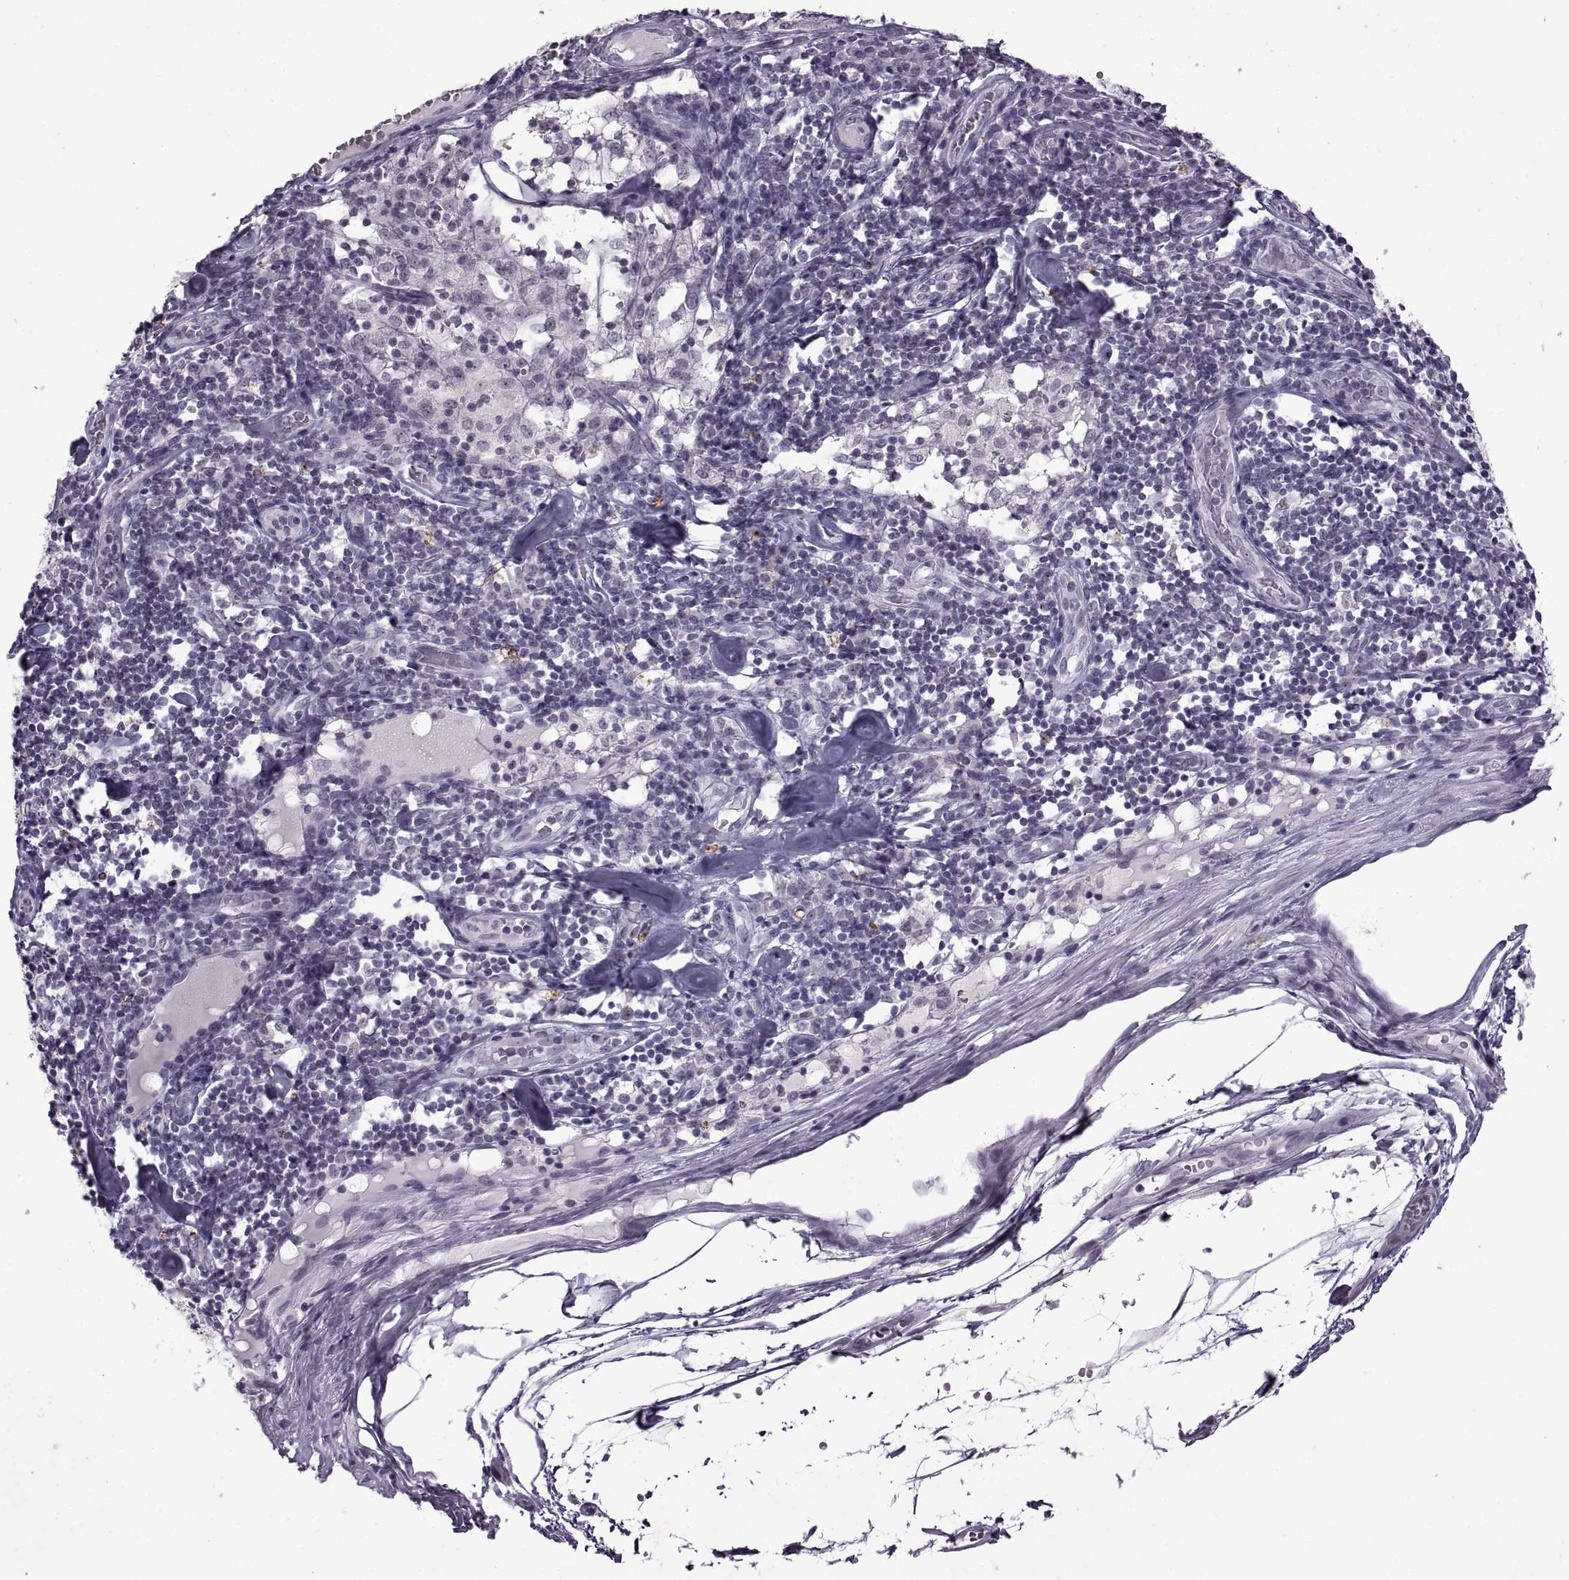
{"staining": {"intensity": "weak", "quantity": ">75%", "location": "nuclear"}, "tissue": "melanoma", "cell_type": "Tumor cells", "image_type": "cancer", "snomed": [{"axis": "morphology", "description": "Malignant melanoma, Metastatic site"}, {"axis": "topography", "description": "Lymph node"}], "caption": "A brown stain shows weak nuclear expression of a protein in human malignant melanoma (metastatic site) tumor cells. The staining was performed using DAB to visualize the protein expression in brown, while the nuclei were stained in blue with hematoxylin (Magnification: 20x).", "gene": "SINHCAF", "patient": {"sex": "female", "age": 64}}